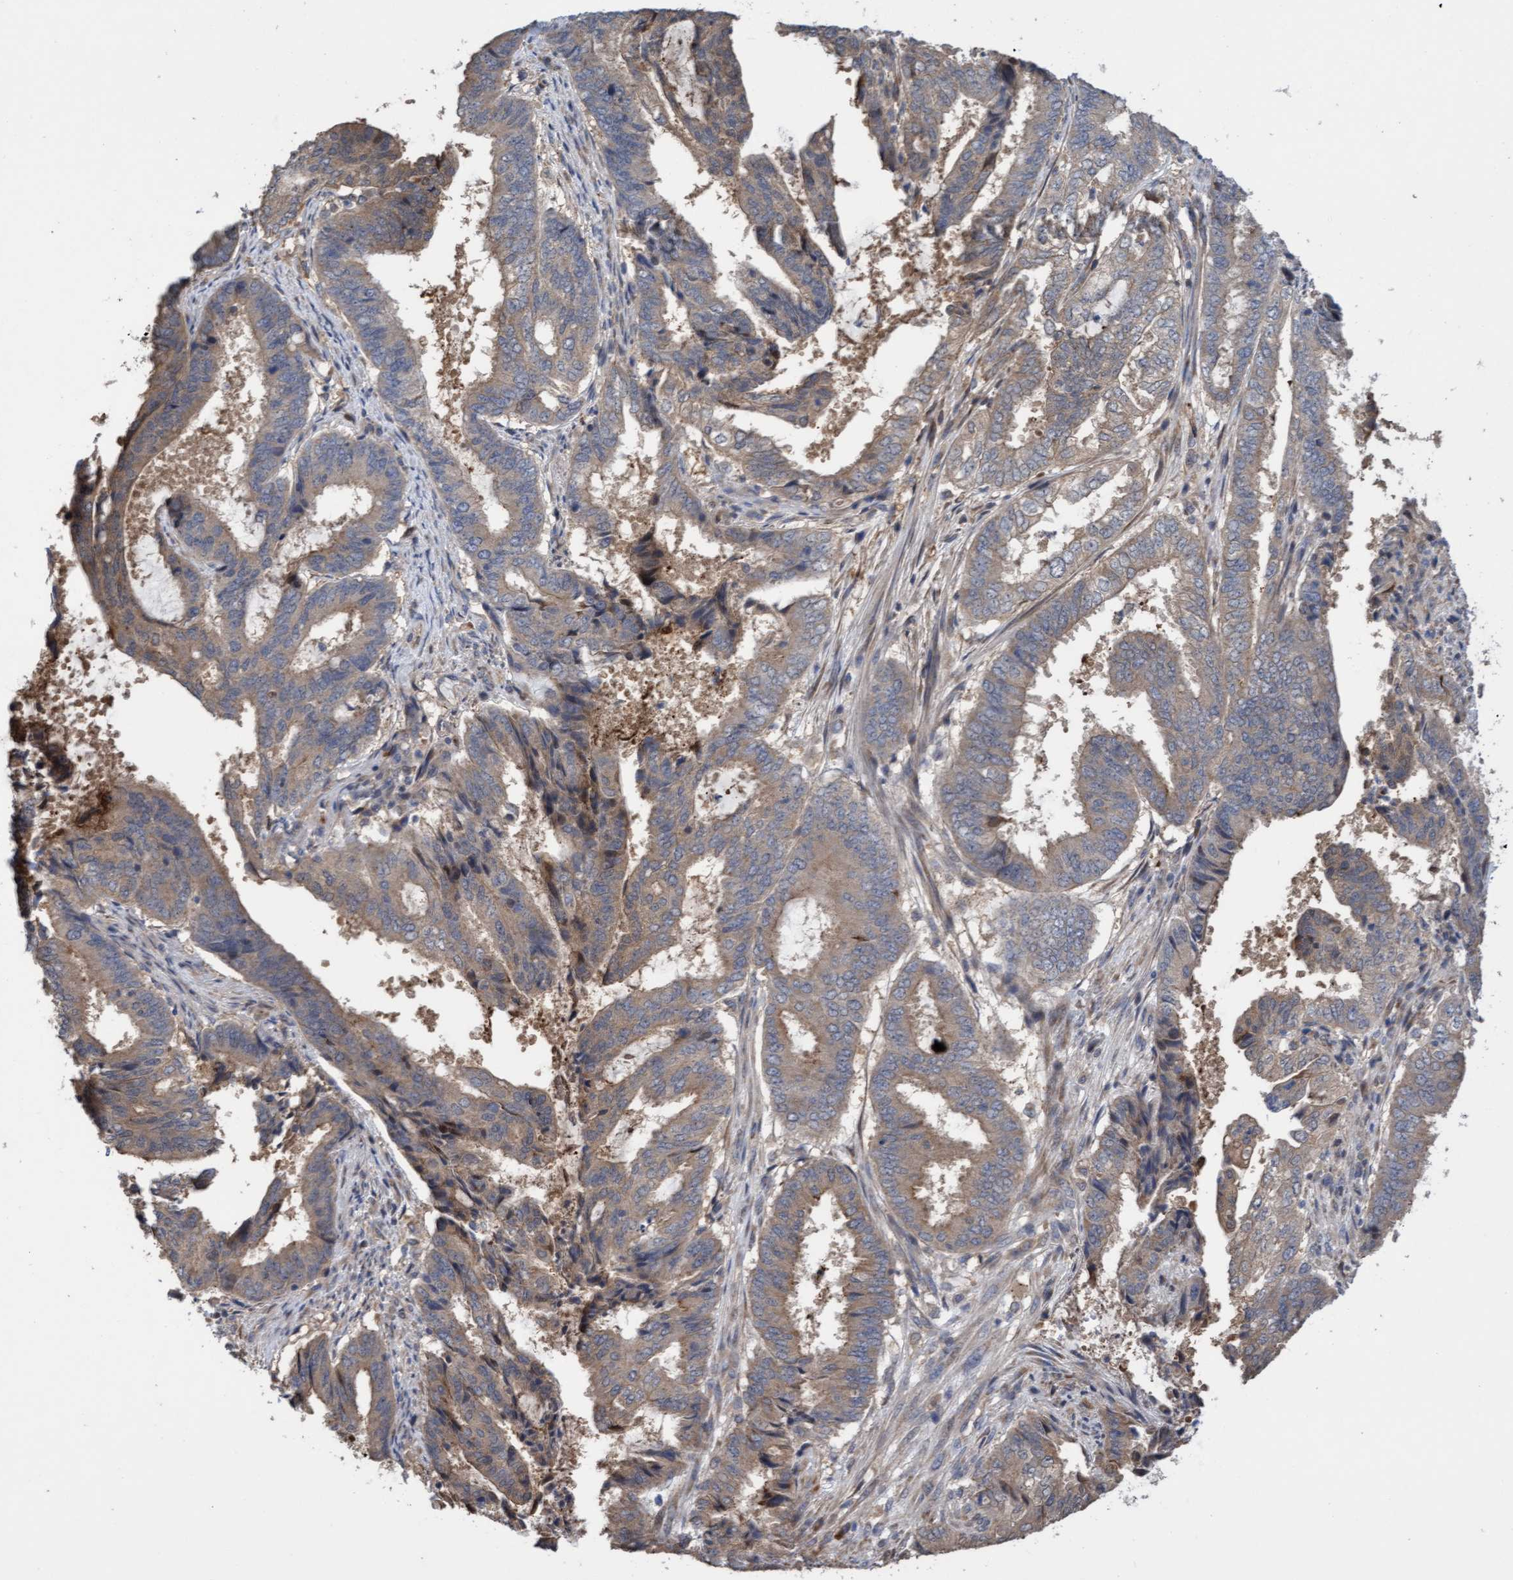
{"staining": {"intensity": "weak", "quantity": ">75%", "location": "cytoplasmic/membranous"}, "tissue": "endometrial cancer", "cell_type": "Tumor cells", "image_type": "cancer", "snomed": [{"axis": "morphology", "description": "Adenocarcinoma, NOS"}, {"axis": "topography", "description": "Endometrium"}], "caption": "The image reveals a brown stain indicating the presence of a protein in the cytoplasmic/membranous of tumor cells in endometrial adenocarcinoma.", "gene": "ITFG1", "patient": {"sex": "female", "age": 51}}